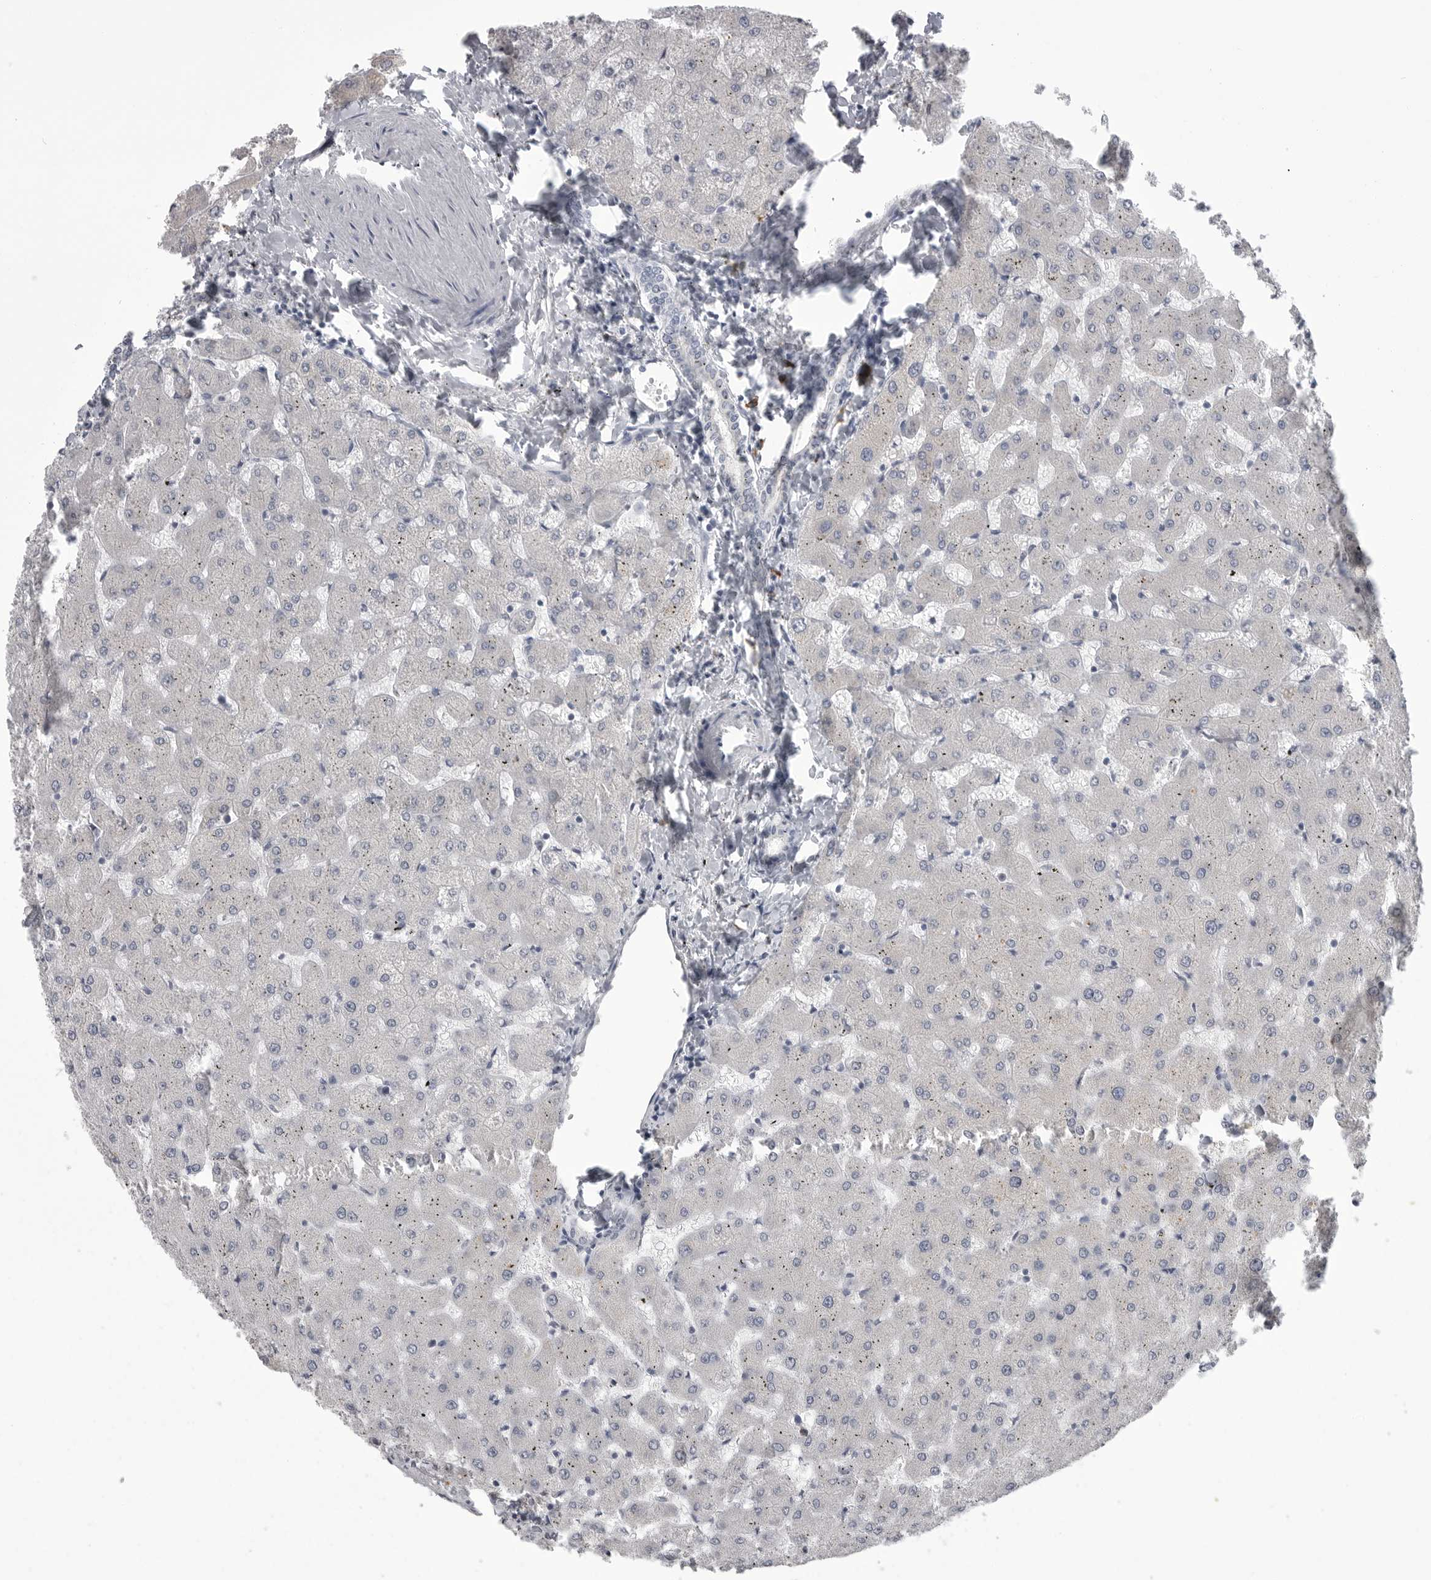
{"staining": {"intensity": "negative", "quantity": "none", "location": "none"}, "tissue": "liver", "cell_type": "Cholangiocytes", "image_type": "normal", "snomed": [{"axis": "morphology", "description": "Normal tissue, NOS"}, {"axis": "topography", "description": "Liver"}], "caption": "Liver stained for a protein using immunohistochemistry (IHC) exhibits no staining cholangiocytes.", "gene": "FKBP2", "patient": {"sex": "female", "age": 63}}